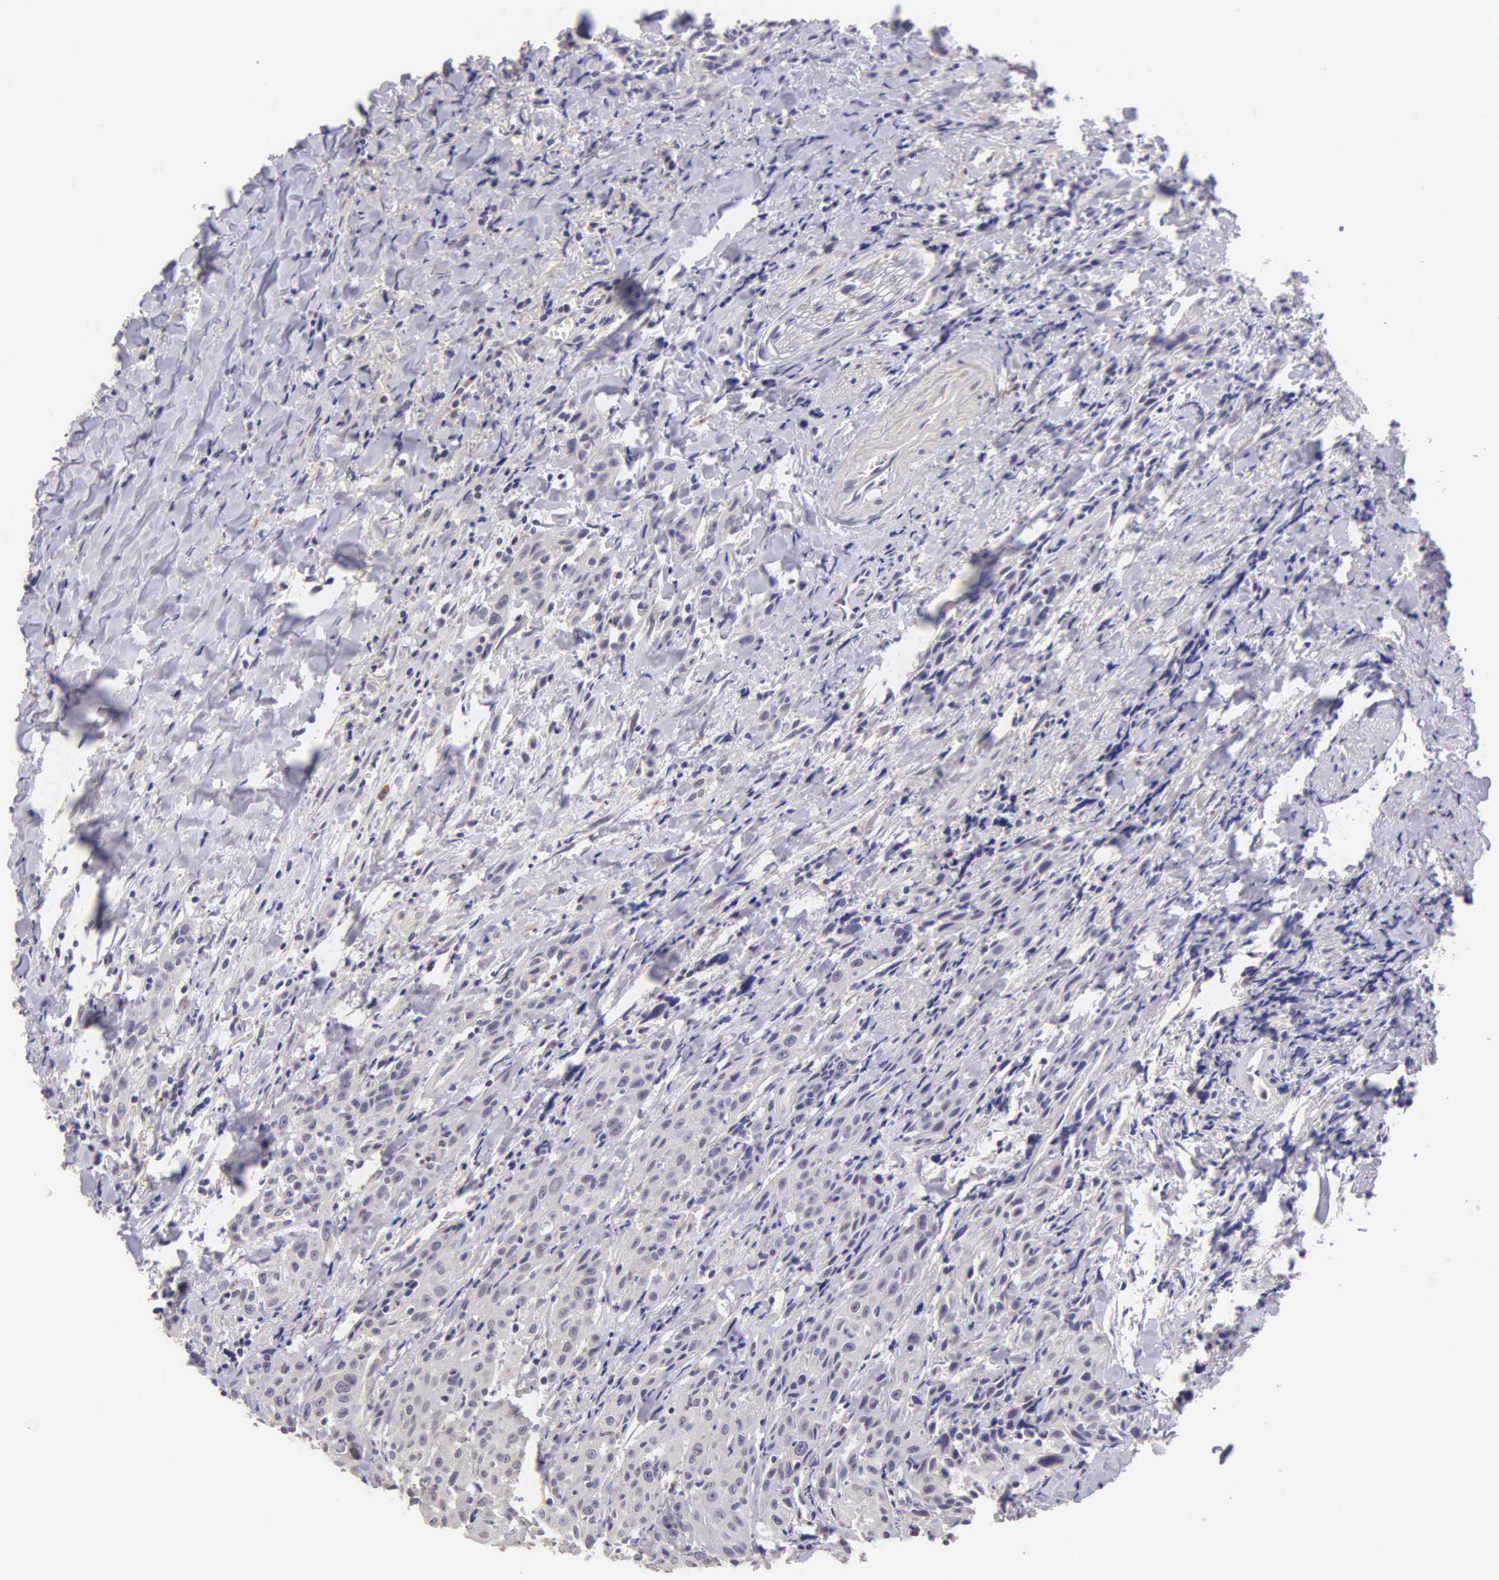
{"staining": {"intensity": "negative", "quantity": "none", "location": "none"}, "tissue": "head and neck cancer", "cell_type": "Tumor cells", "image_type": "cancer", "snomed": [{"axis": "morphology", "description": "Squamous cell carcinoma, NOS"}, {"axis": "topography", "description": "Oral tissue"}, {"axis": "topography", "description": "Head-Neck"}], "caption": "DAB (3,3'-diaminobenzidine) immunohistochemical staining of head and neck cancer shows no significant positivity in tumor cells.", "gene": "ESR1", "patient": {"sex": "female", "age": 82}}